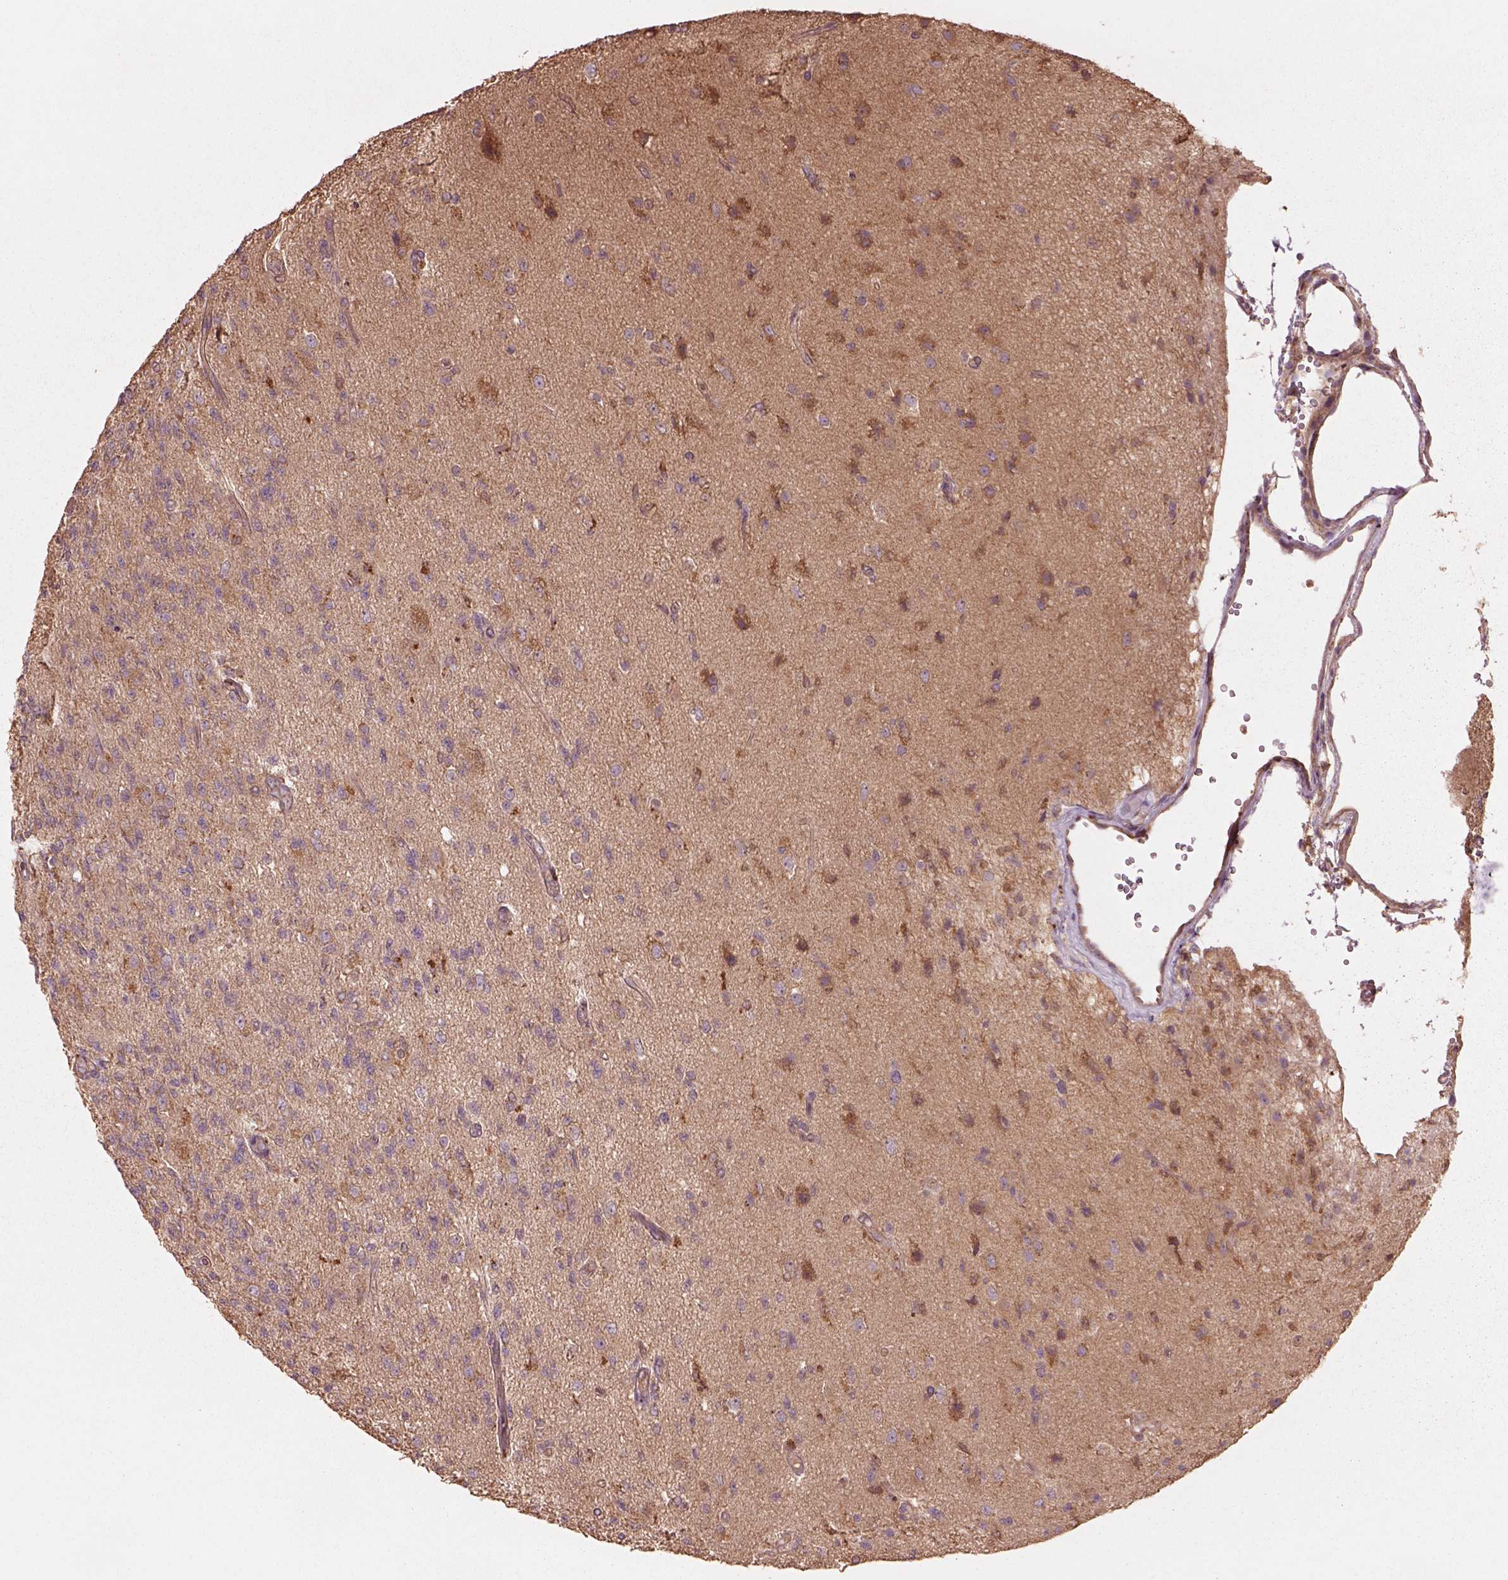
{"staining": {"intensity": "negative", "quantity": "none", "location": "none"}, "tissue": "glioma", "cell_type": "Tumor cells", "image_type": "cancer", "snomed": [{"axis": "morphology", "description": "Glioma, malignant, High grade"}, {"axis": "topography", "description": "Brain"}], "caption": "The histopathology image exhibits no significant positivity in tumor cells of glioma.", "gene": "TRADD", "patient": {"sex": "male", "age": 56}}